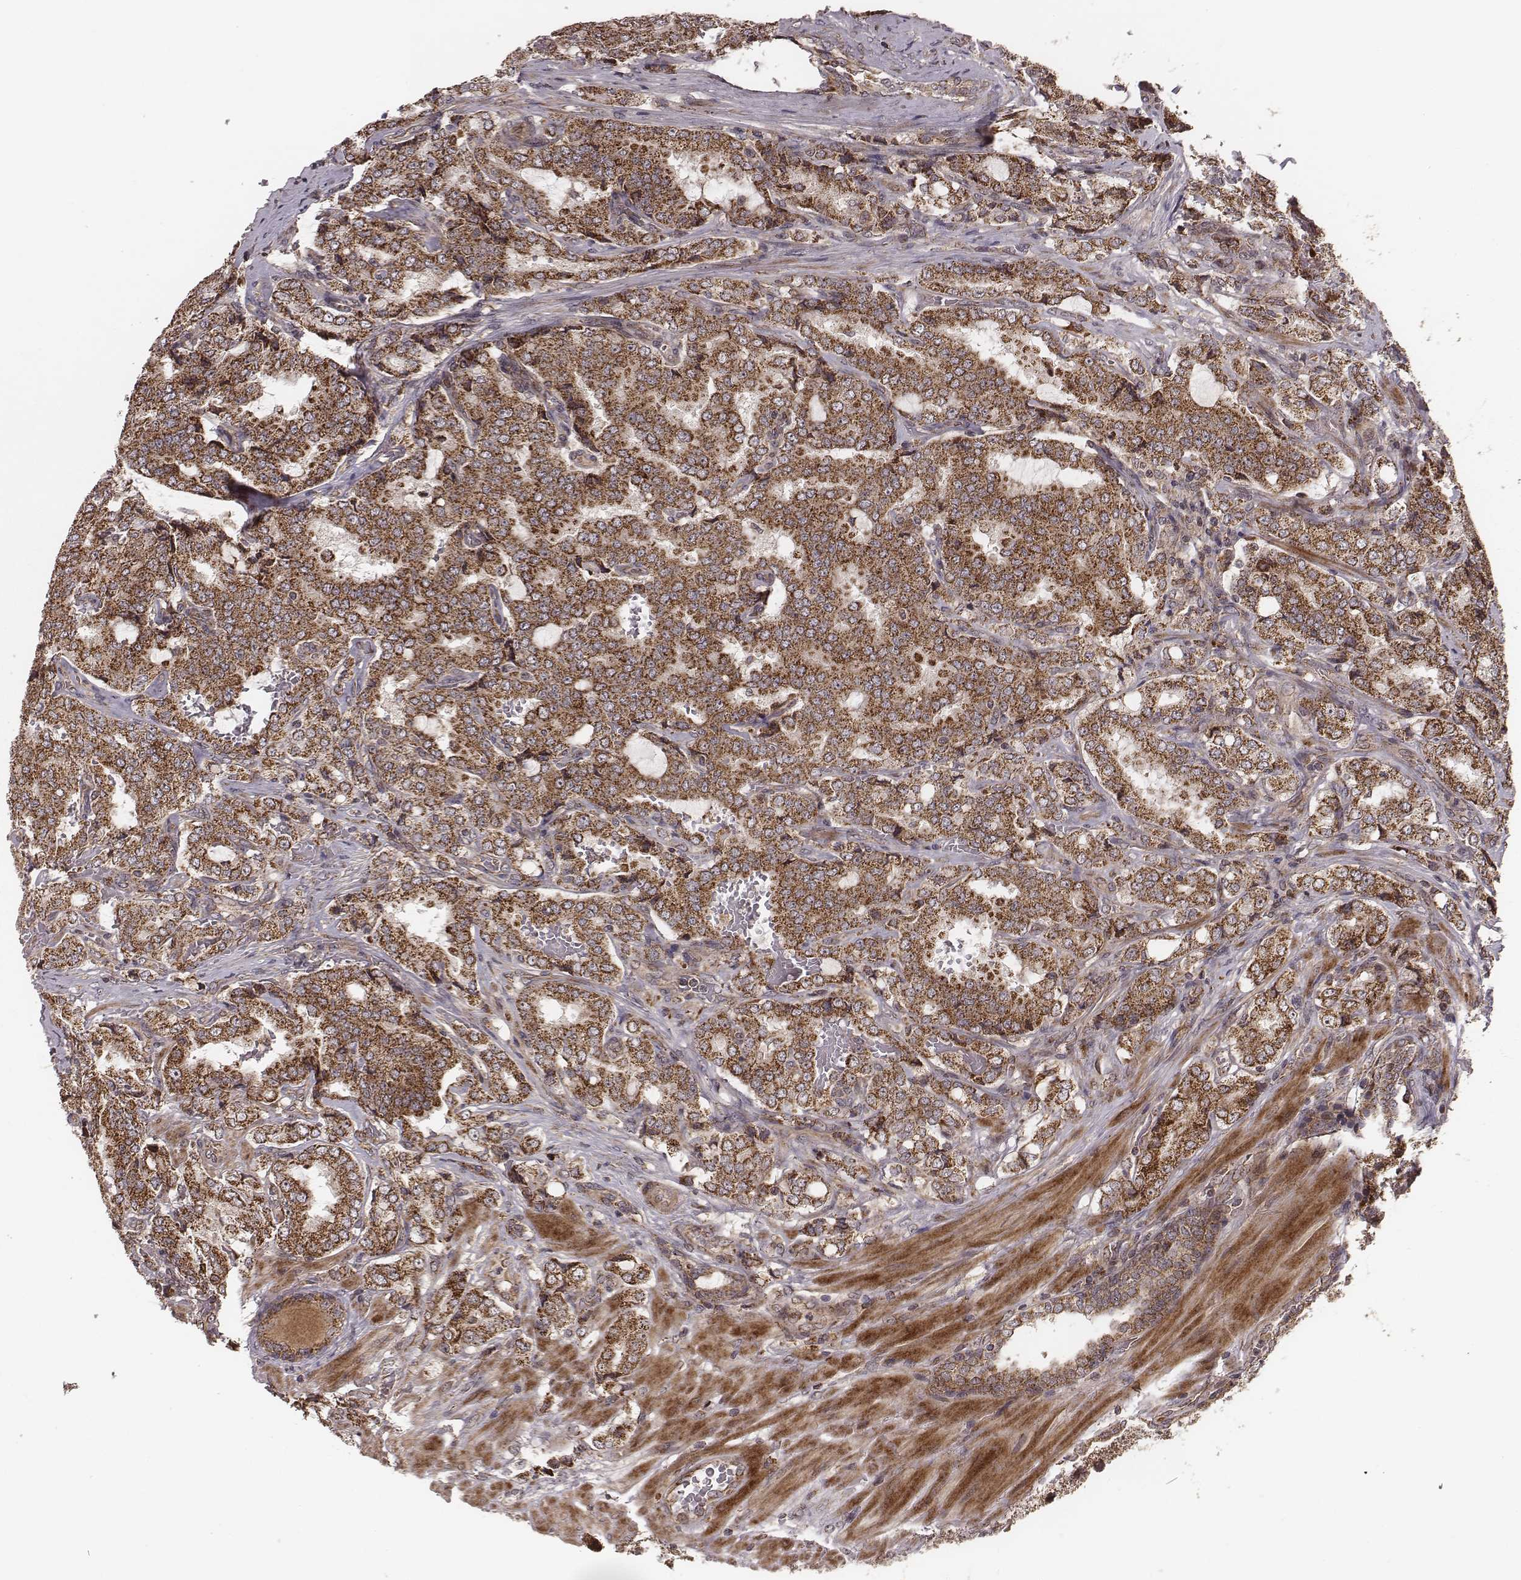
{"staining": {"intensity": "strong", "quantity": ">75%", "location": "cytoplasmic/membranous"}, "tissue": "prostate cancer", "cell_type": "Tumor cells", "image_type": "cancer", "snomed": [{"axis": "morphology", "description": "Adenocarcinoma, NOS"}, {"axis": "topography", "description": "Prostate"}], "caption": "High-power microscopy captured an immunohistochemistry photomicrograph of prostate cancer, revealing strong cytoplasmic/membranous expression in approximately >75% of tumor cells.", "gene": "ZDHHC21", "patient": {"sex": "male", "age": 65}}